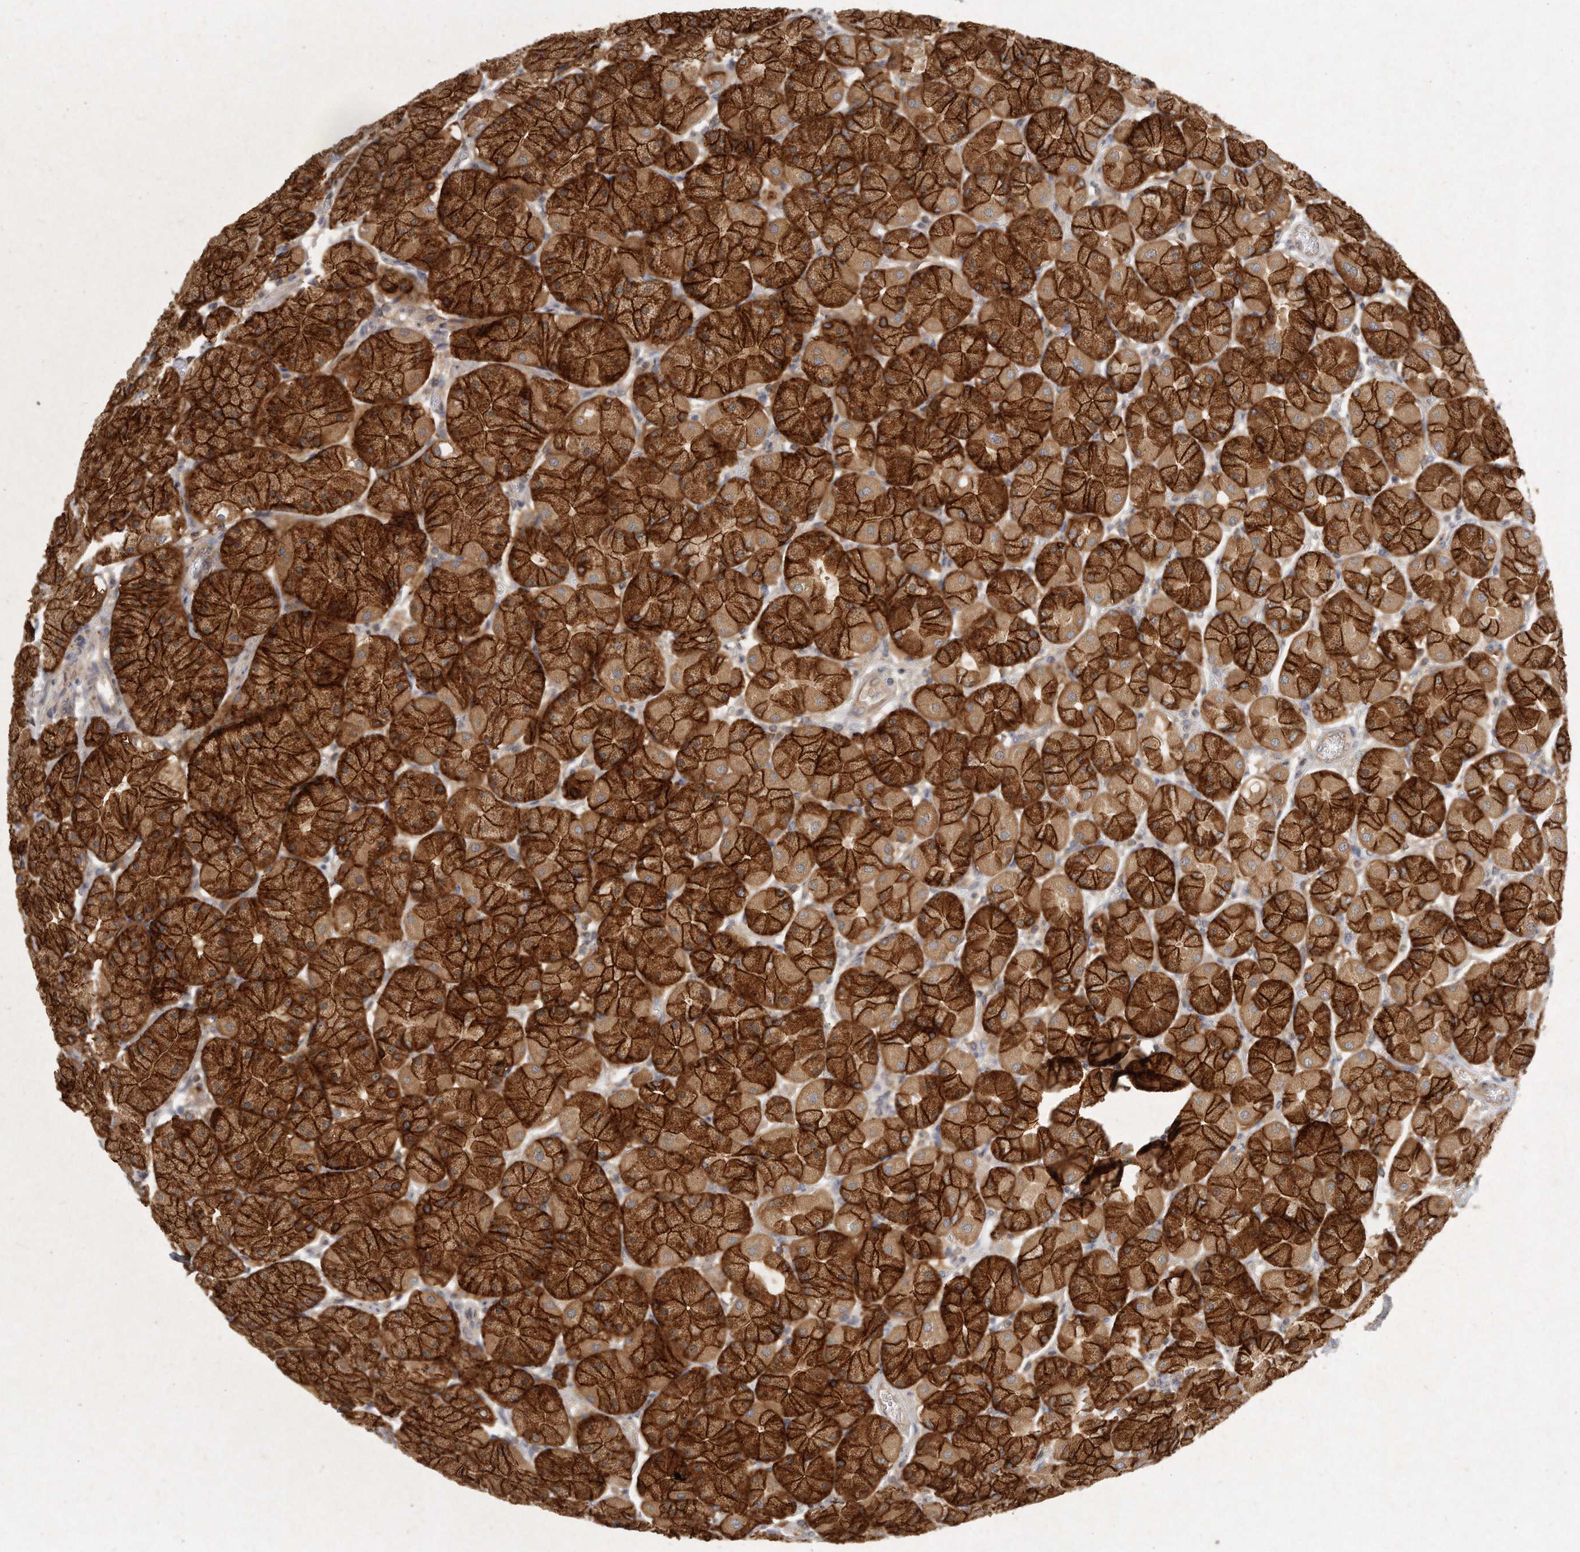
{"staining": {"intensity": "strong", "quantity": ">75%", "location": "cytoplasmic/membranous"}, "tissue": "stomach", "cell_type": "Glandular cells", "image_type": "normal", "snomed": [{"axis": "morphology", "description": "Normal tissue, NOS"}, {"axis": "topography", "description": "Stomach, upper"}], "caption": "Protein analysis of unremarkable stomach exhibits strong cytoplasmic/membranous staining in about >75% of glandular cells.", "gene": "LGALS8", "patient": {"sex": "female", "age": 56}}